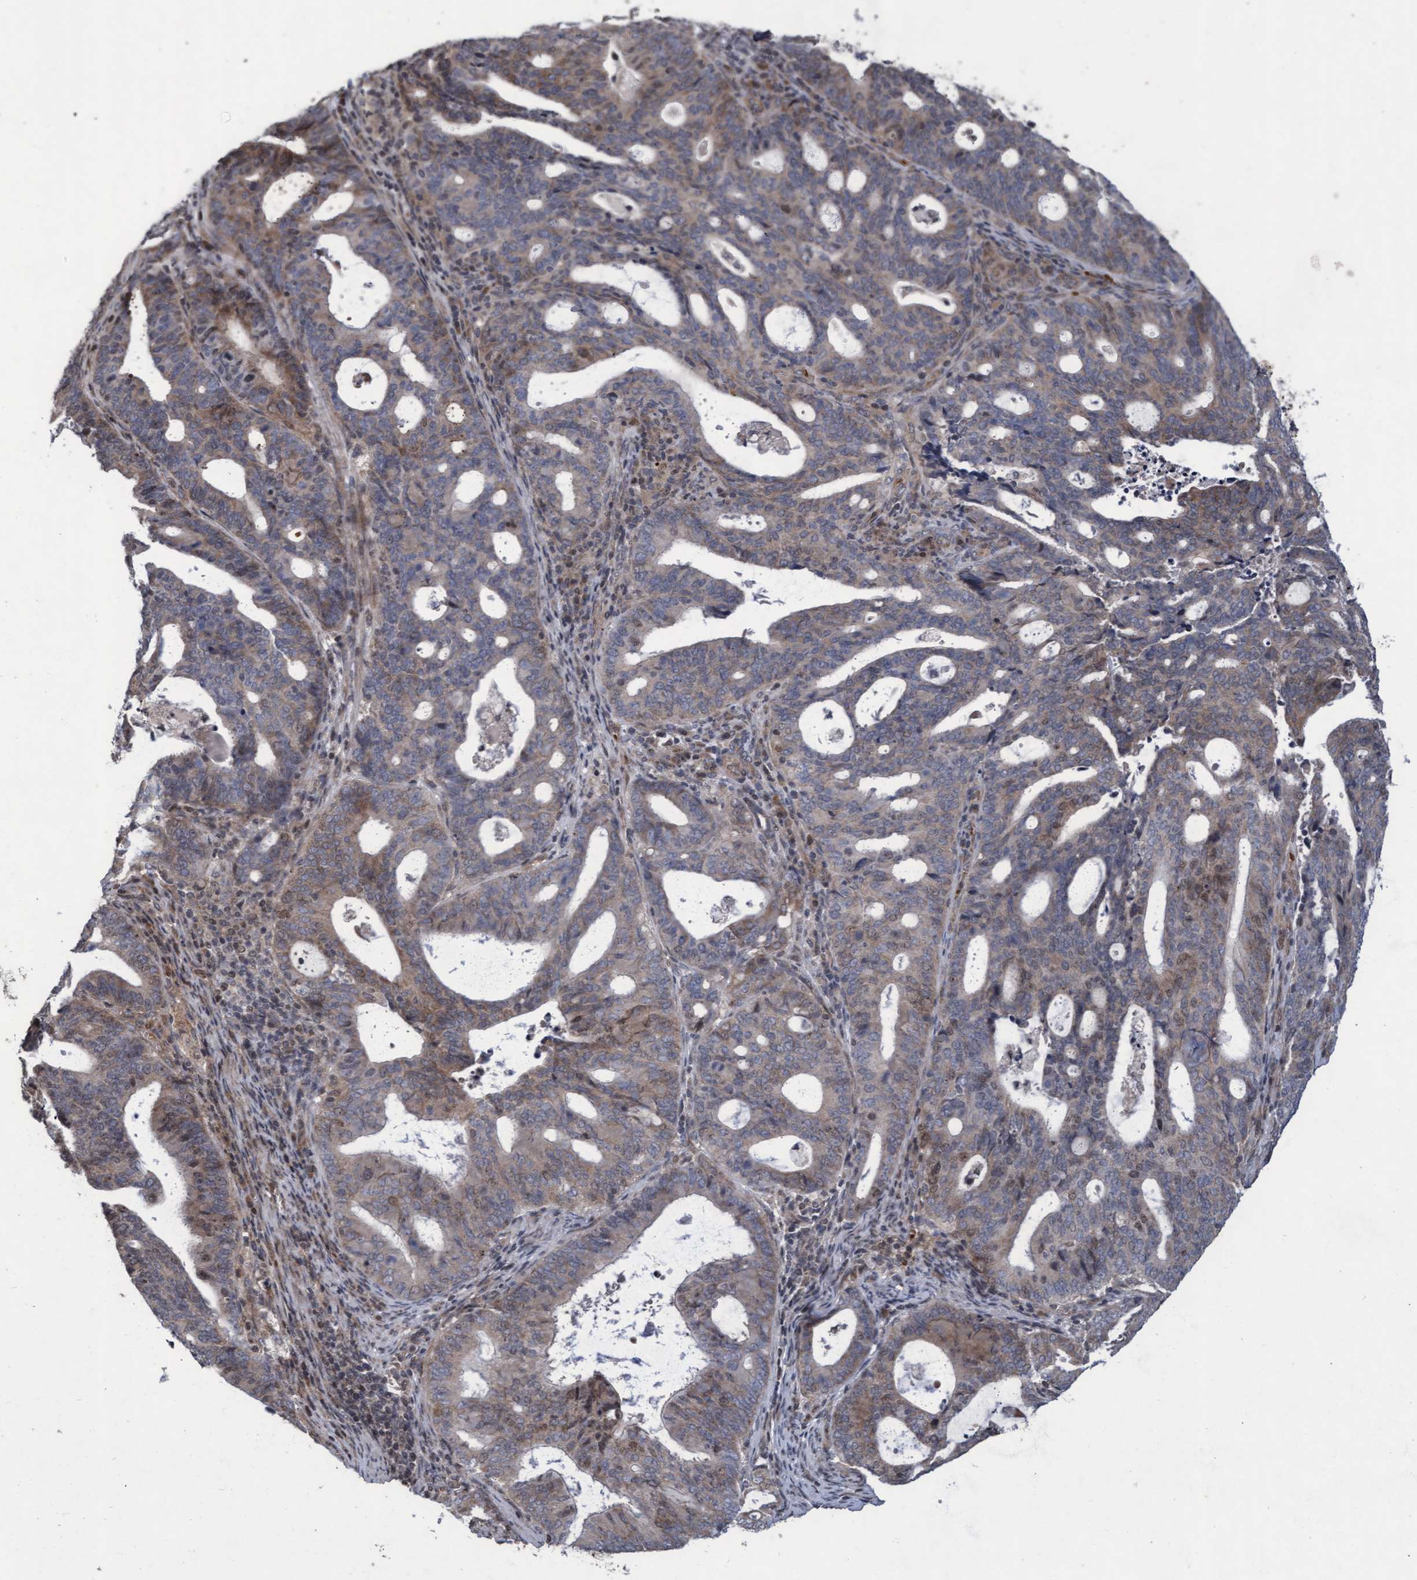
{"staining": {"intensity": "weak", "quantity": "25%-75%", "location": "cytoplasmic/membranous"}, "tissue": "endometrial cancer", "cell_type": "Tumor cells", "image_type": "cancer", "snomed": [{"axis": "morphology", "description": "Adenocarcinoma, NOS"}, {"axis": "topography", "description": "Uterus"}], "caption": "Approximately 25%-75% of tumor cells in human endometrial cancer demonstrate weak cytoplasmic/membranous protein expression as visualized by brown immunohistochemical staining.", "gene": "KCNC2", "patient": {"sex": "female", "age": 83}}